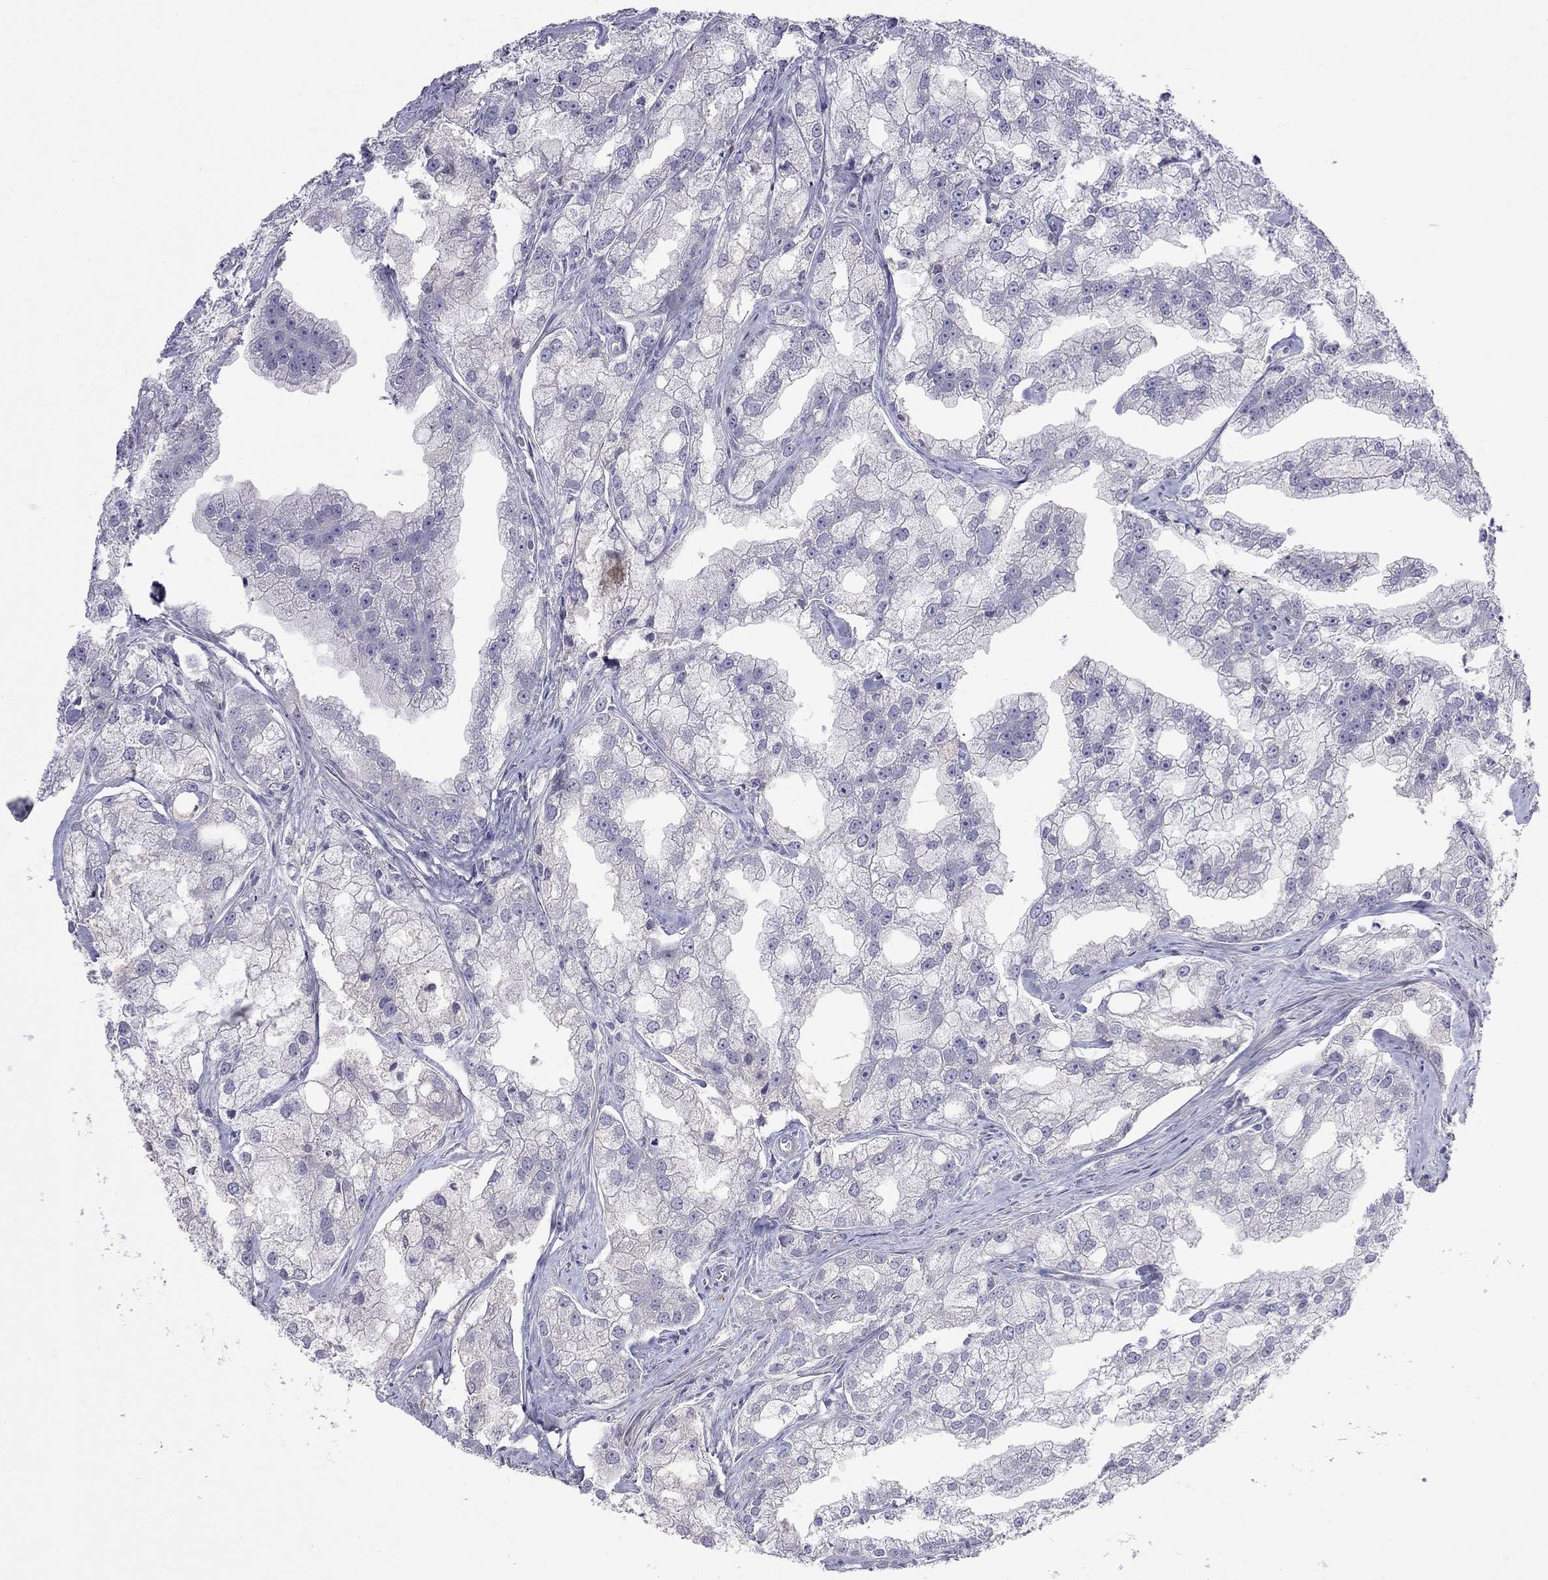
{"staining": {"intensity": "negative", "quantity": "none", "location": "none"}, "tissue": "prostate cancer", "cell_type": "Tumor cells", "image_type": "cancer", "snomed": [{"axis": "morphology", "description": "Adenocarcinoma, NOS"}, {"axis": "topography", "description": "Prostate"}], "caption": "Photomicrograph shows no protein staining in tumor cells of prostate cancer tissue.", "gene": "CFAP91", "patient": {"sex": "male", "age": 70}}